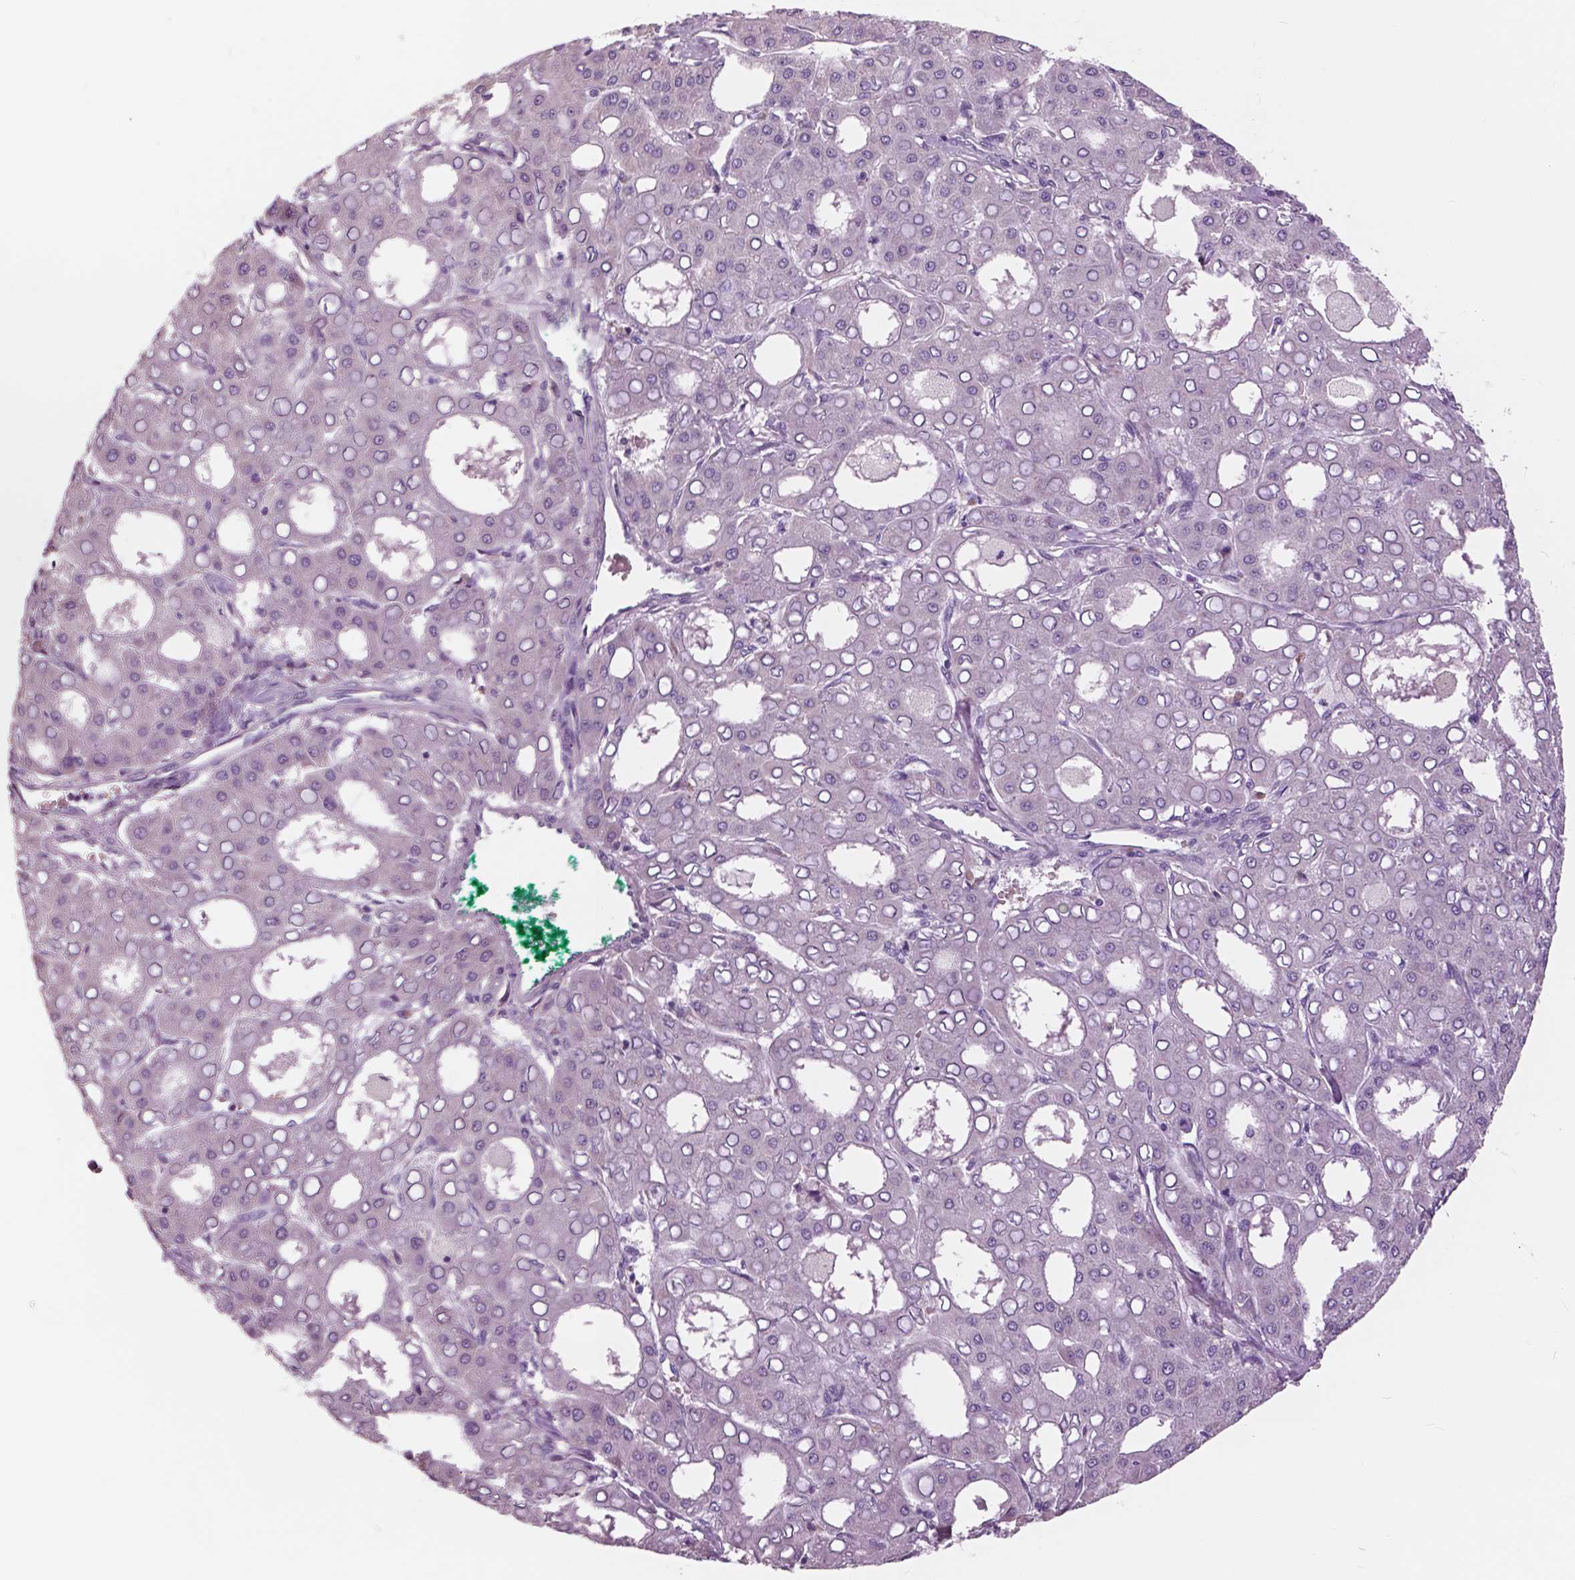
{"staining": {"intensity": "negative", "quantity": "none", "location": "none"}, "tissue": "liver cancer", "cell_type": "Tumor cells", "image_type": "cancer", "snomed": [{"axis": "morphology", "description": "Carcinoma, Hepatocellular, NOS"}, {"axis": "topography", "description": "Liver"}], "caption": "There is no significant expression in tumor cells of liver hepatocellular carcinoma.", "gene": "SERPINI1", "patient": {"sex": "male", "age": 65}}